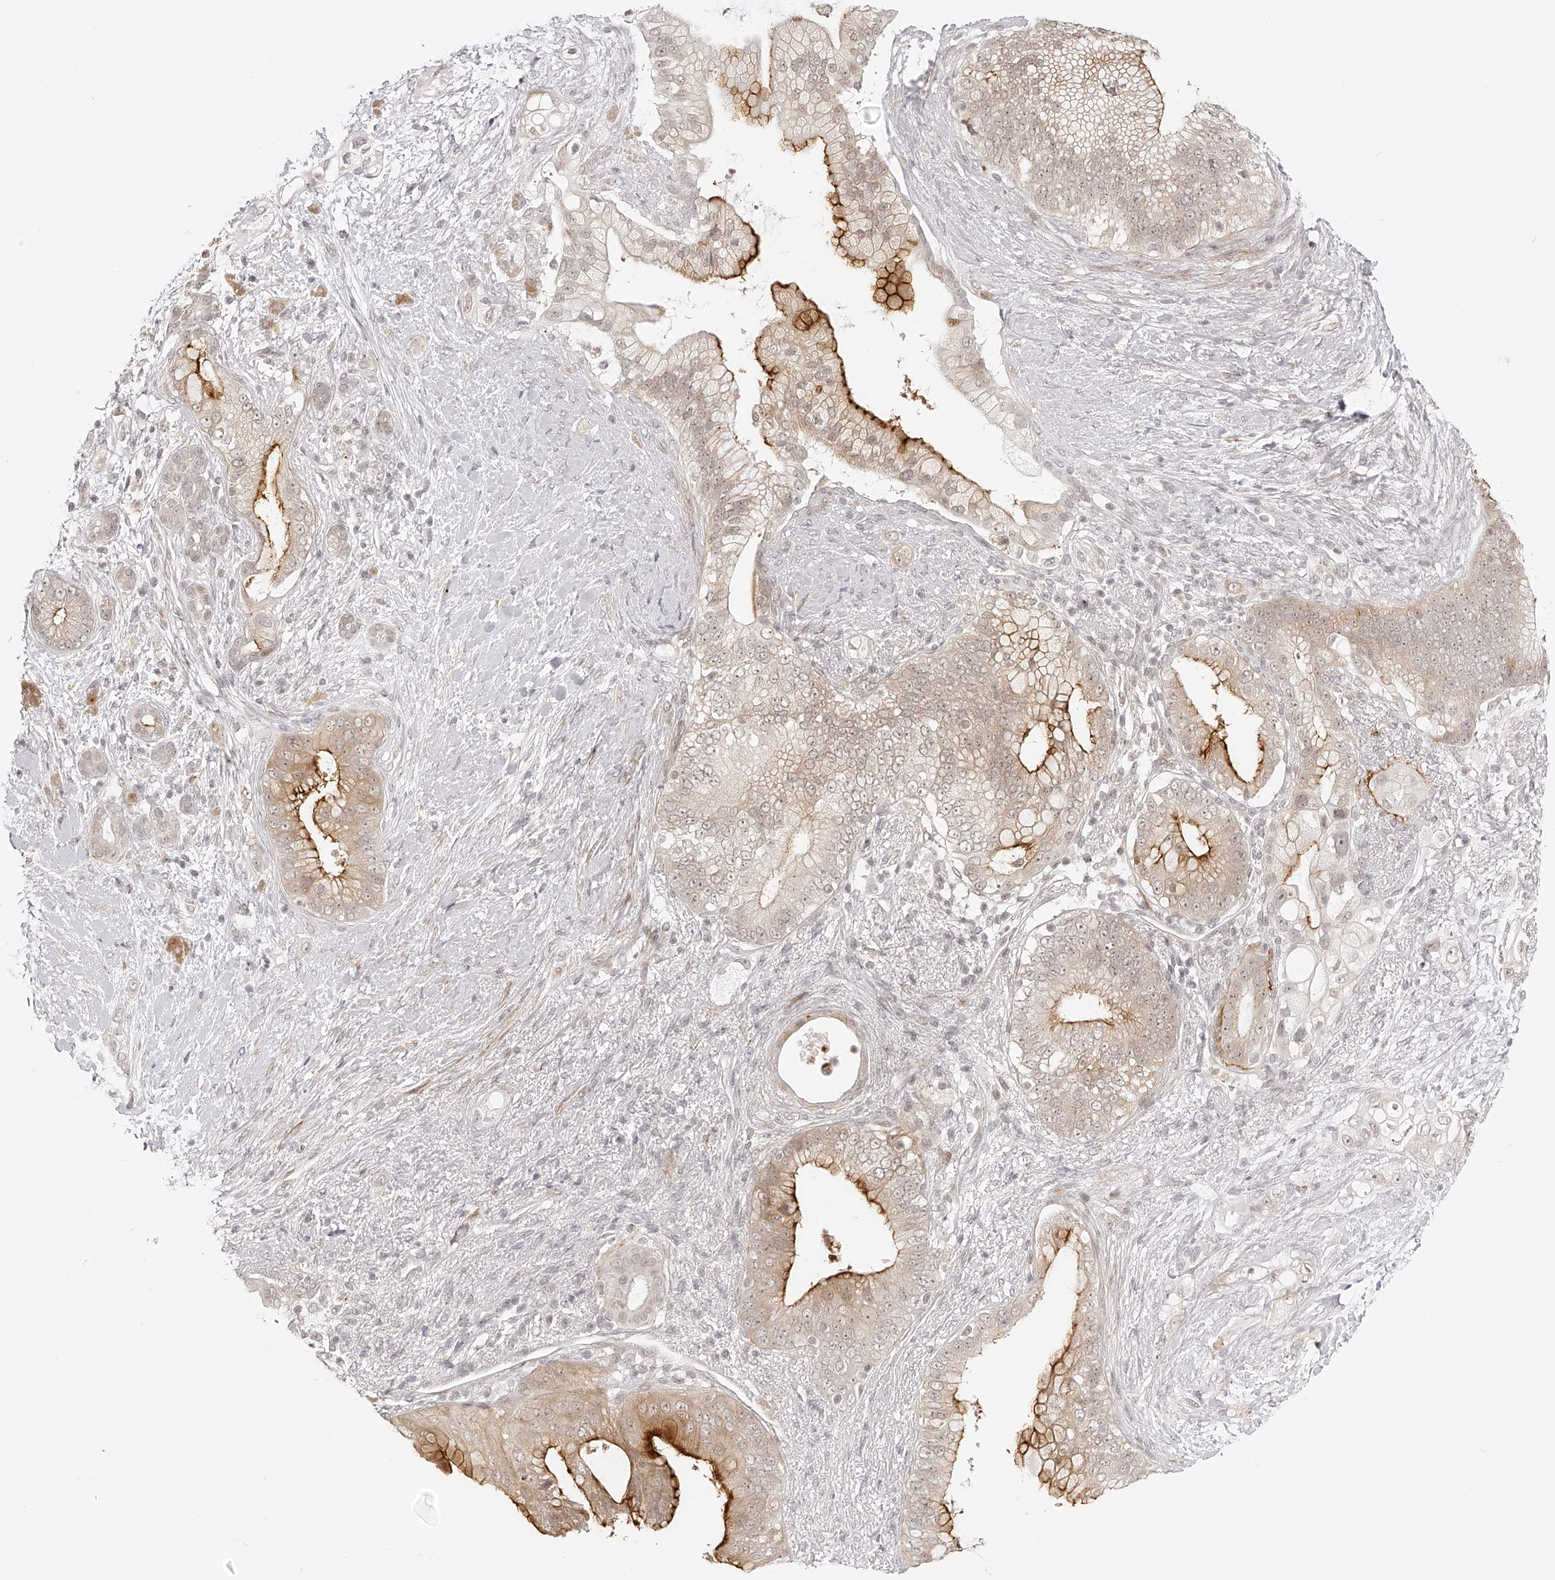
{"staining": {"intensity": "strong", "quantity": "<25%", "location": "cytoplasmic/membranous"}, "tissue": "pancreatic cancer", "cell_type": "Tumor cells", "image_type": "cancer", "snomed": [{"axis": "morphology", "description": "Adenocarcinoma, NOS"}, {"axis": "topography", "description": "Pancreas"}], "caption": "A brown stain labels strong cytoplasmic/membranous positivity of a protein in pancreatic adenocarcinoma tumor cells. (DAB = brown stain, brightfield microscopy at high magnification).", "gene": "PLEKHG1", "patient": {"sex": "male", "age": 53}}